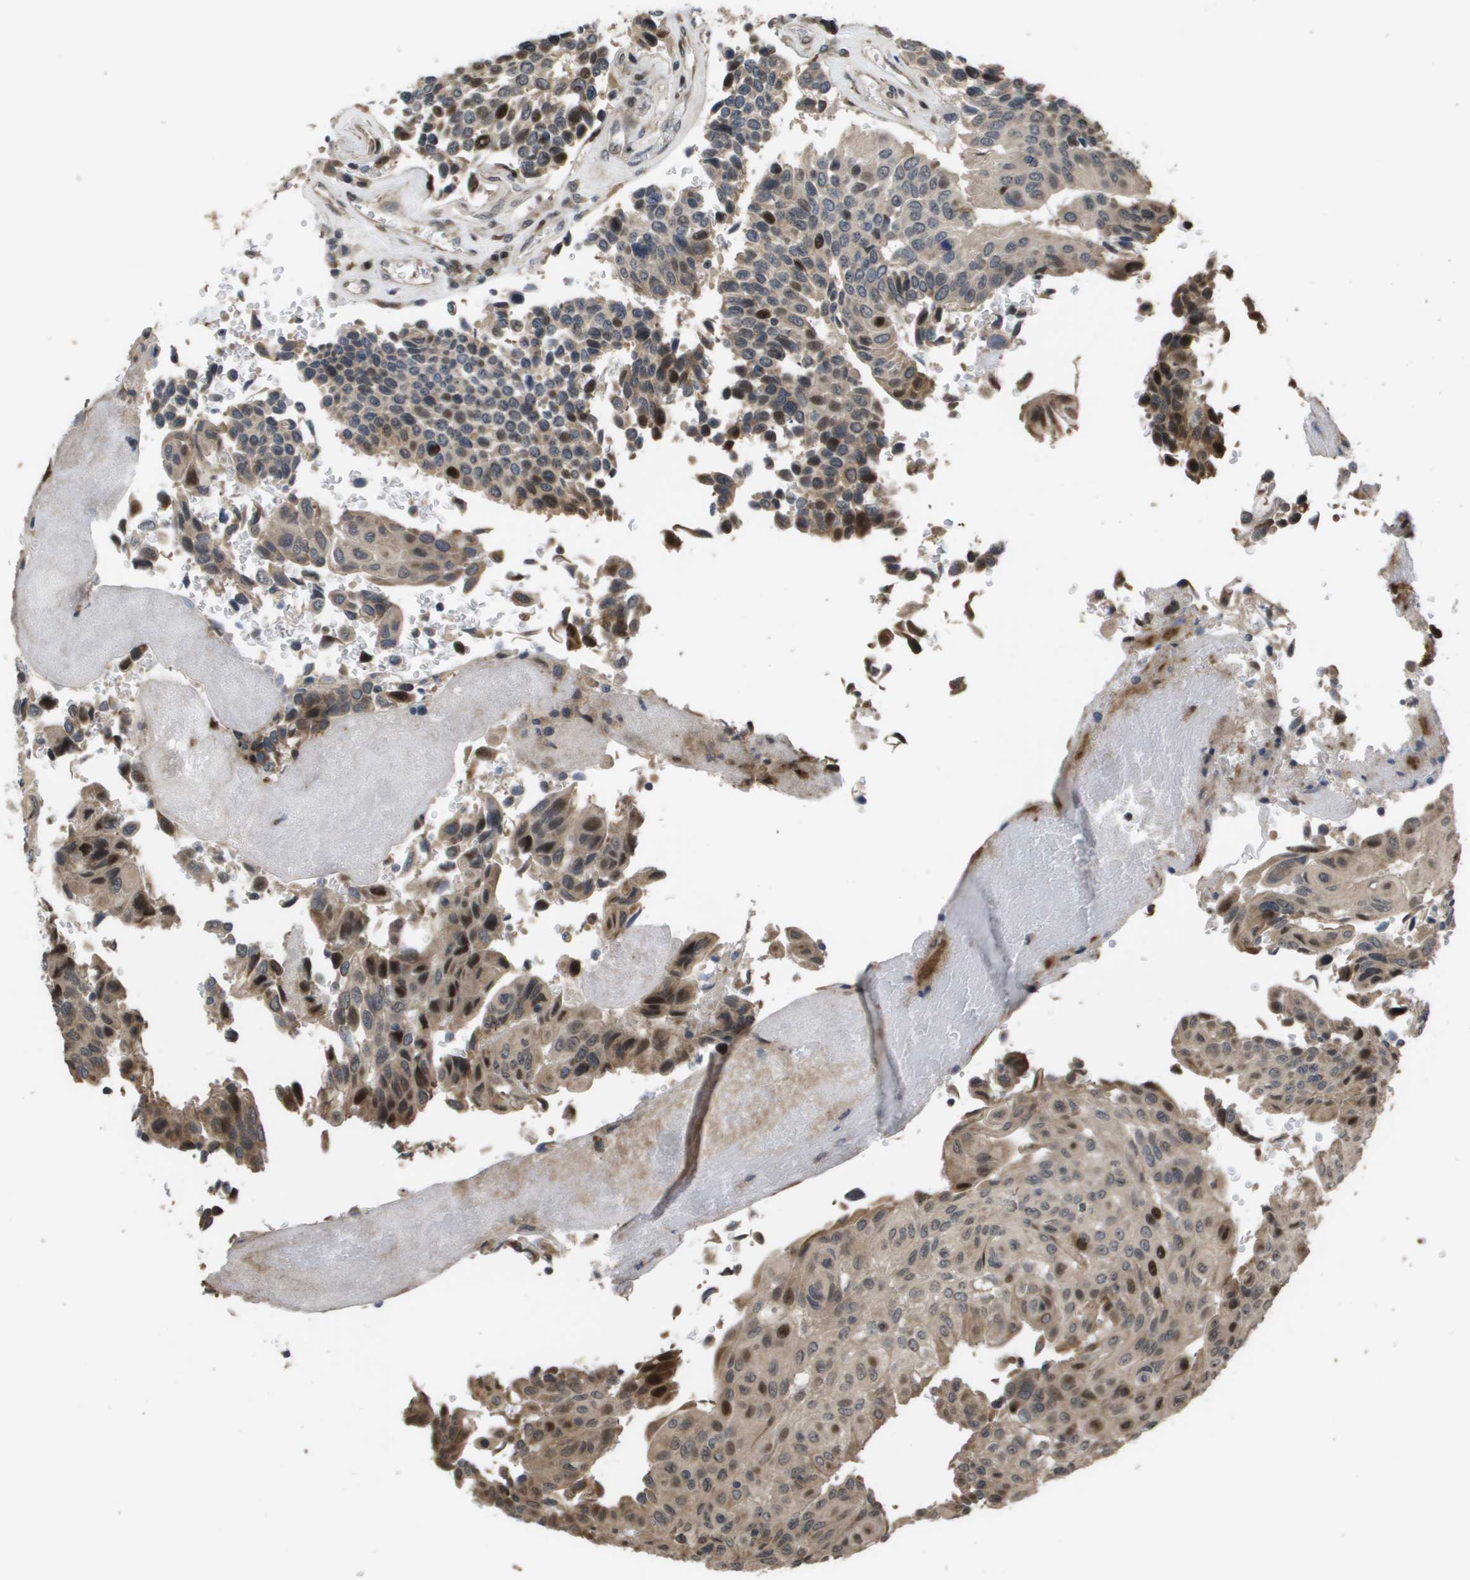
{"staining": {"intensity": "strong", "quantity": "<25%", "location": "cytoplasmic/membranous,nuclear"}, "tissue": "urothelial cancer", "cell_type": "Tumor cells", "image_type": "cancer", "snomed": [{"axis": "morphology", "description": "Urothelial carcinoma, High grade"}, {"axis": "topography", "description": "Urinary bladder"}], "caption": "The histopathology image shows staining of high-grade urothelial carcinoma, revealing strong cytoplasmic/membranous and nuclear protein positivity (brown color) within tumor cells.", "gene": "AXIN2", "patient": {"sex": "male", "age": 66}}